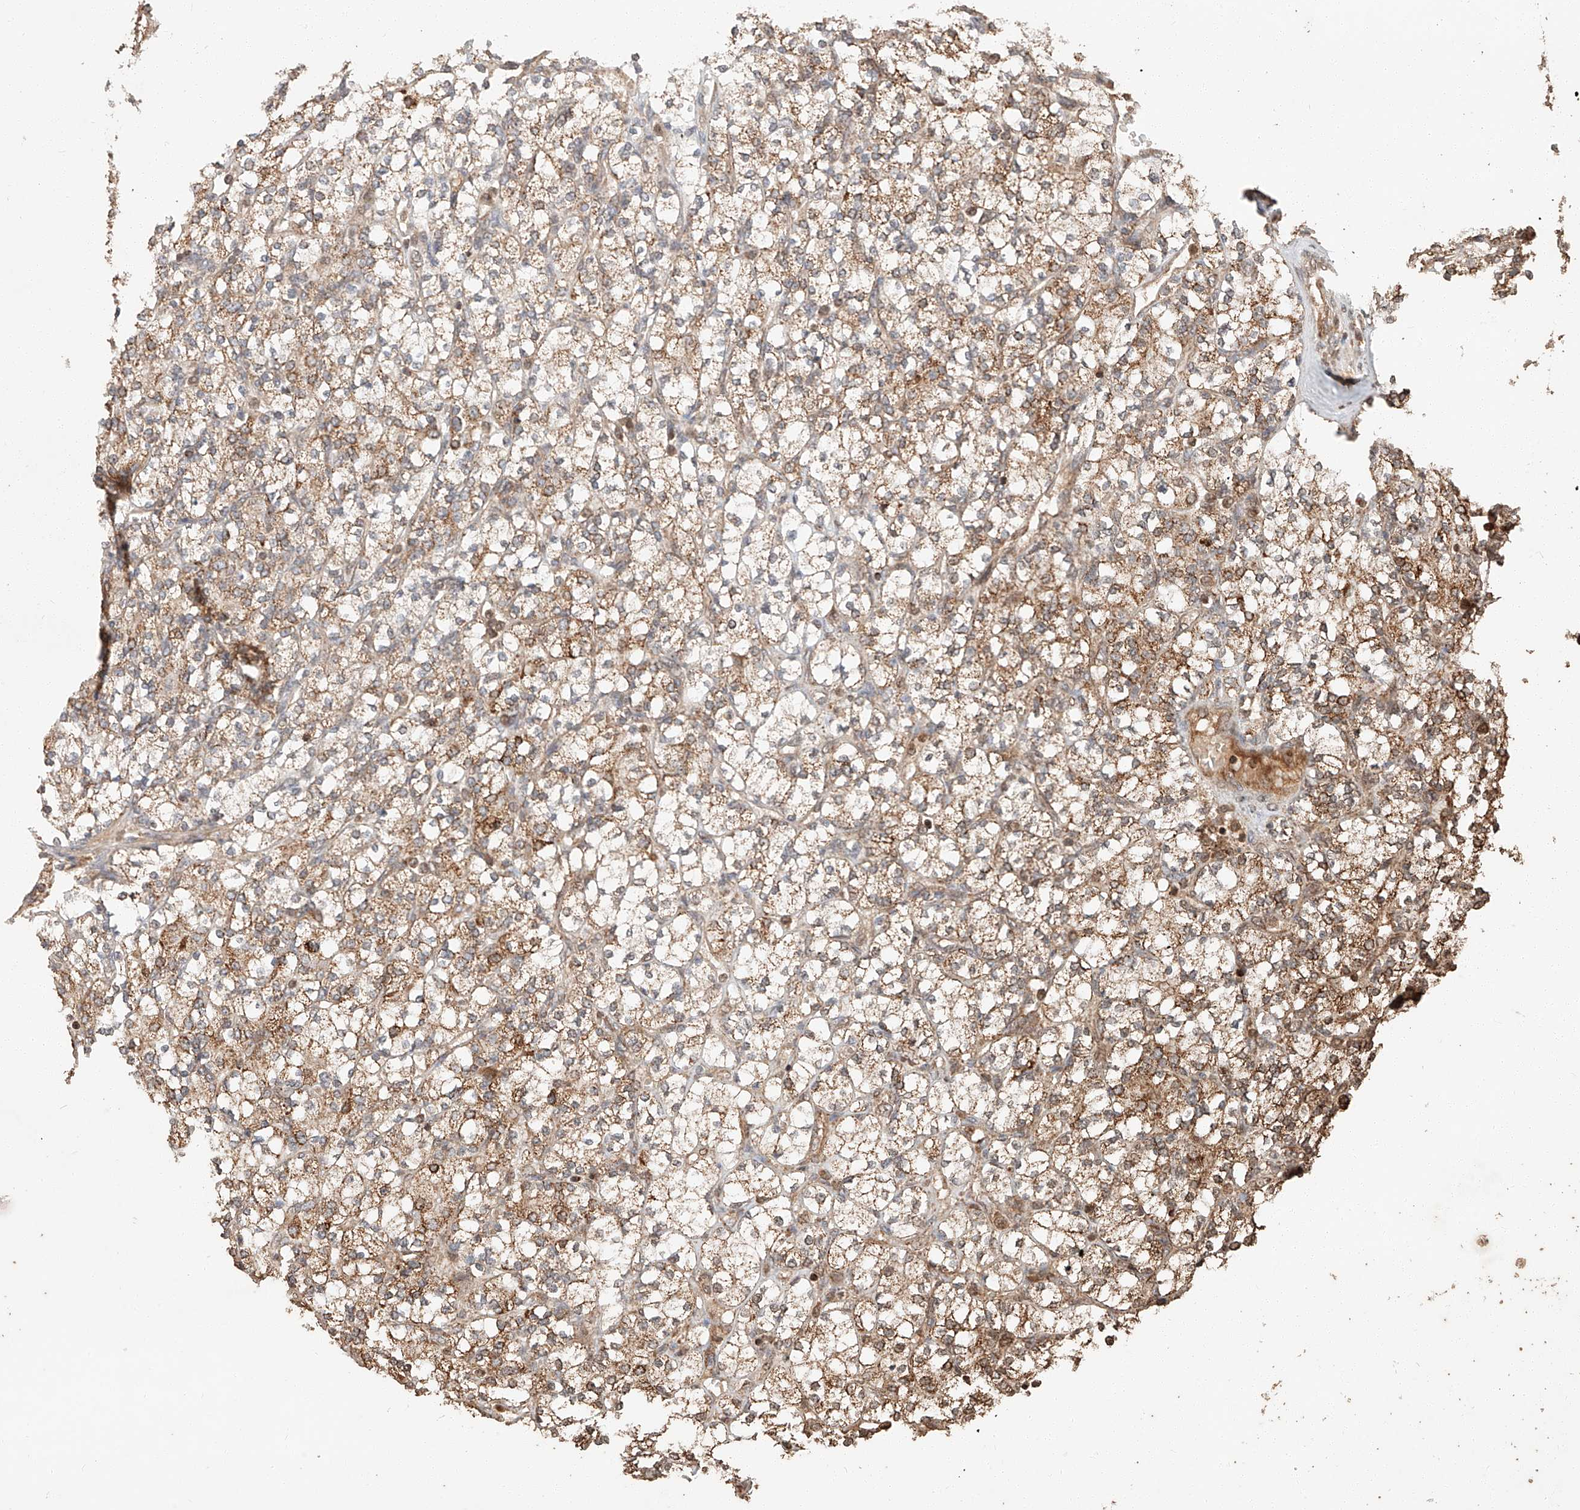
{"staining": {"intensity": "moderate", "quantity": "25%-75%", "location": "cytoplasmic/membranous"}, "tissue": "renal cancer", "cell_type": "Tumor cells", "image_type": "cancer", "snomed": [{"axis": "morphology", "description": "Adenocarcinoma, NOS"}, {"axis": "topography", "description": "Kidney"}], "caption": "Immunohistochemical staining of human adenocarcinoma (renal) shows medium levels of moderate cytoplasmic/membranous expression in about 25%-75% of tumor cells.", "gene": "ARHGAP33", "patient": {"sex": "male", "age": 77}}